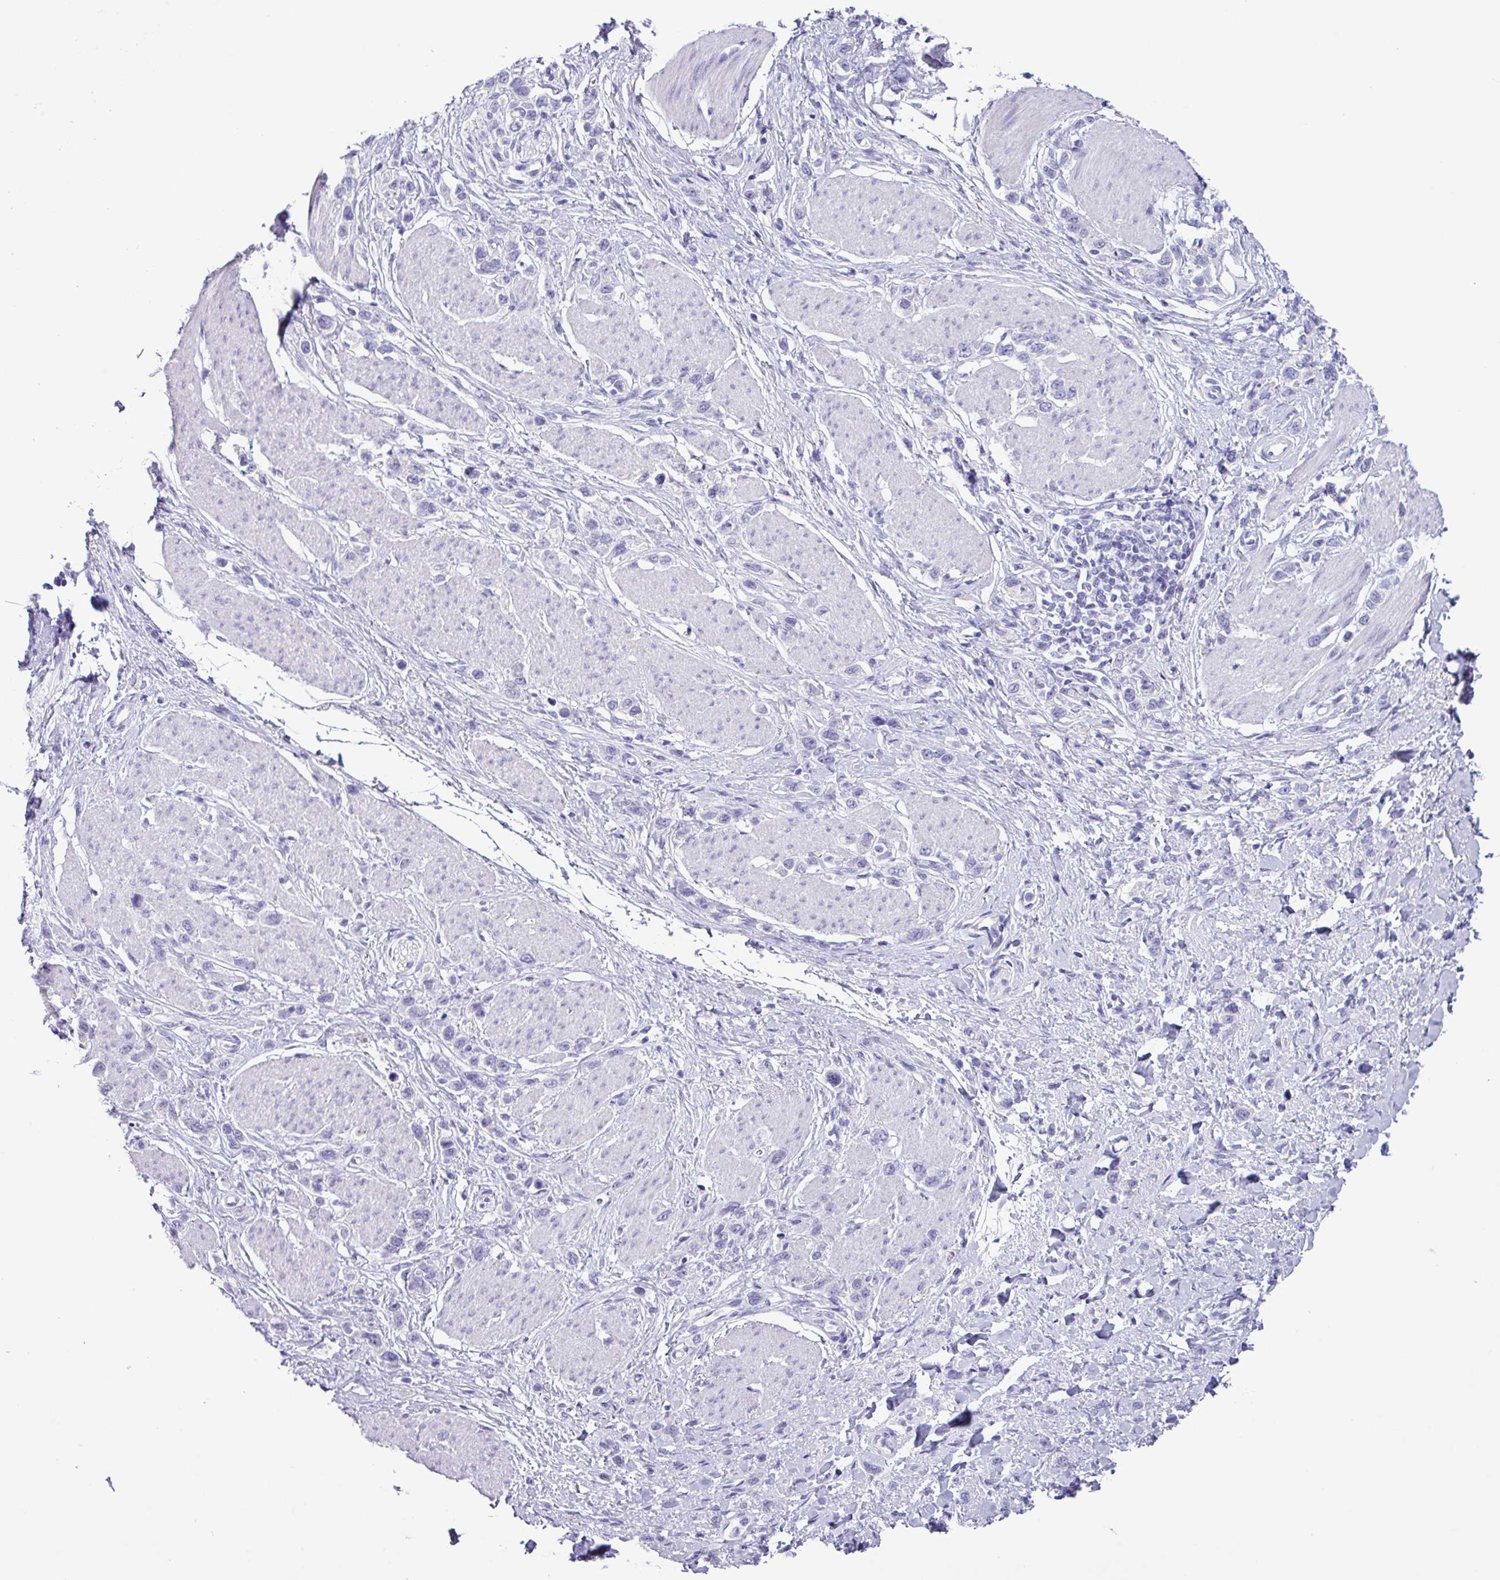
{"staining": {"intensity": "negative", "quantity": "none", "location": "none"}, "tissue": "stomach cancer", "cell_type": "Tumor cells", "image_type": "cancer", "snomed": [{"axis": "morphology", "description": "Adenocarcinoma, NOS"}, {"axis": "topography", "description": "Stomach"}], "caption": "Human adenocarcinoma (stomach) stained for a protein using immunohistochemistry (IHC) shows no expression in tumor cells.", "gene": "AGO3", "patient": {"sex": "female", "age": 65}}